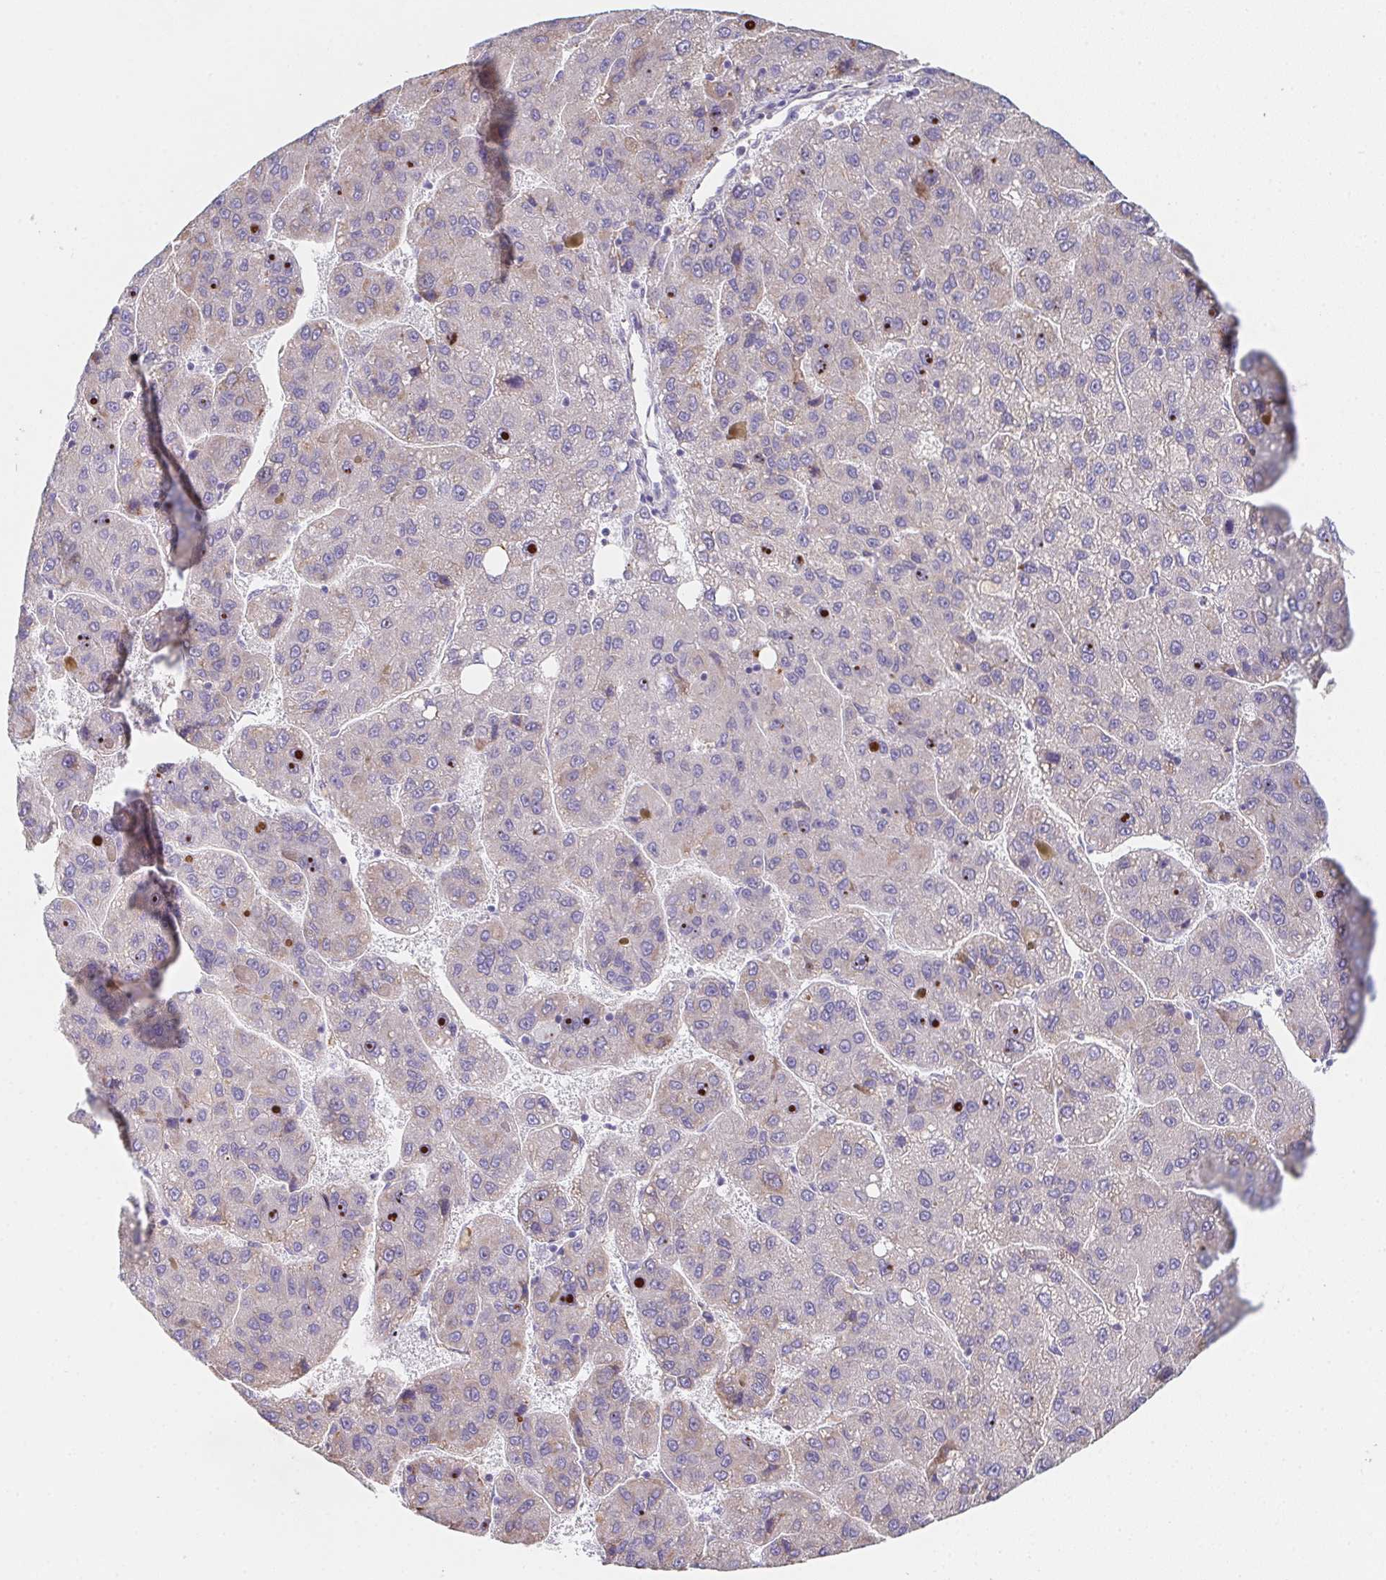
{"staining": {"intensity": "negative", "quantity": "none", "location": "none"}, "tissue": "liver cancer", "cell_type": "Tumor cells", "image_type": "cancer", "snomed": [{"axis": "morphology", "description": "Carcinoma, Hepatocellular, NOS"}, {"axis": "topography", "description": "Liver"}], "caption": "Immunohistochemical staining of liver cancer (hepatocellular carcinoma) exhibits no significant positivity in tumor cells.", "gene": "ADAM8", "patient": {"sex": "female", "age": 82}}